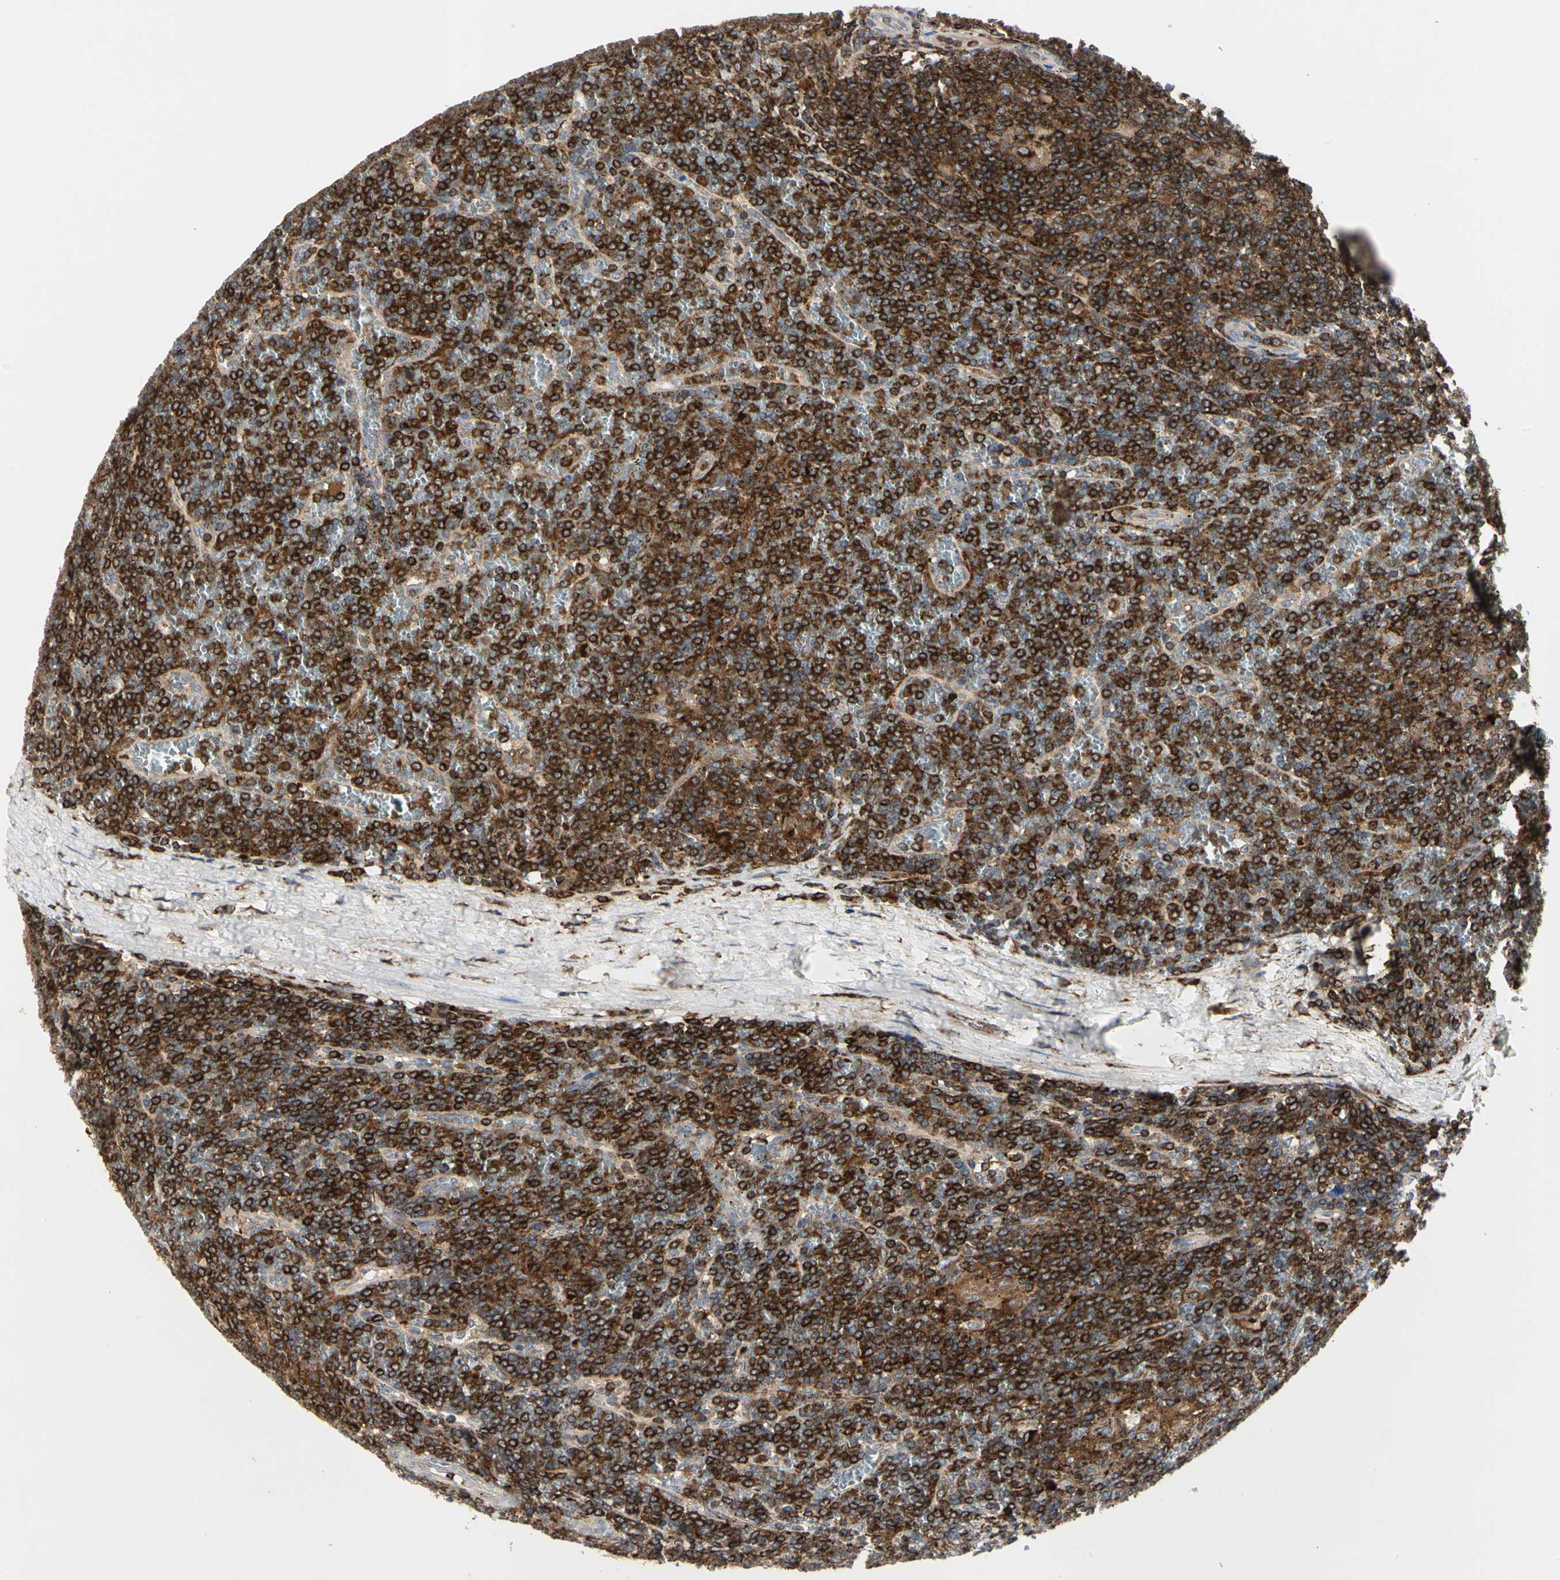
{"staining": {"intensity": "strong", "quantity": ">75%", "location": "cytoplasmic/membranous"}, "tissue": "lymphoma", "cell_type": "Tumor cells", "image_type": "cancer", "snomed": [{"axis": "morphology", "description": "Malignant lymphoma, non-Hodgkin's type, Low grade"}, {"axis": "topography", "description": "Spleen"}], "caption": "DAB immunohistochemical staining of human lymphoma reveals strong cytoplasmic/membranous protein positivity in about >75% of tumor cells.", "gene": "NAPG", "patient": {"sex": "female", "age": 19}}